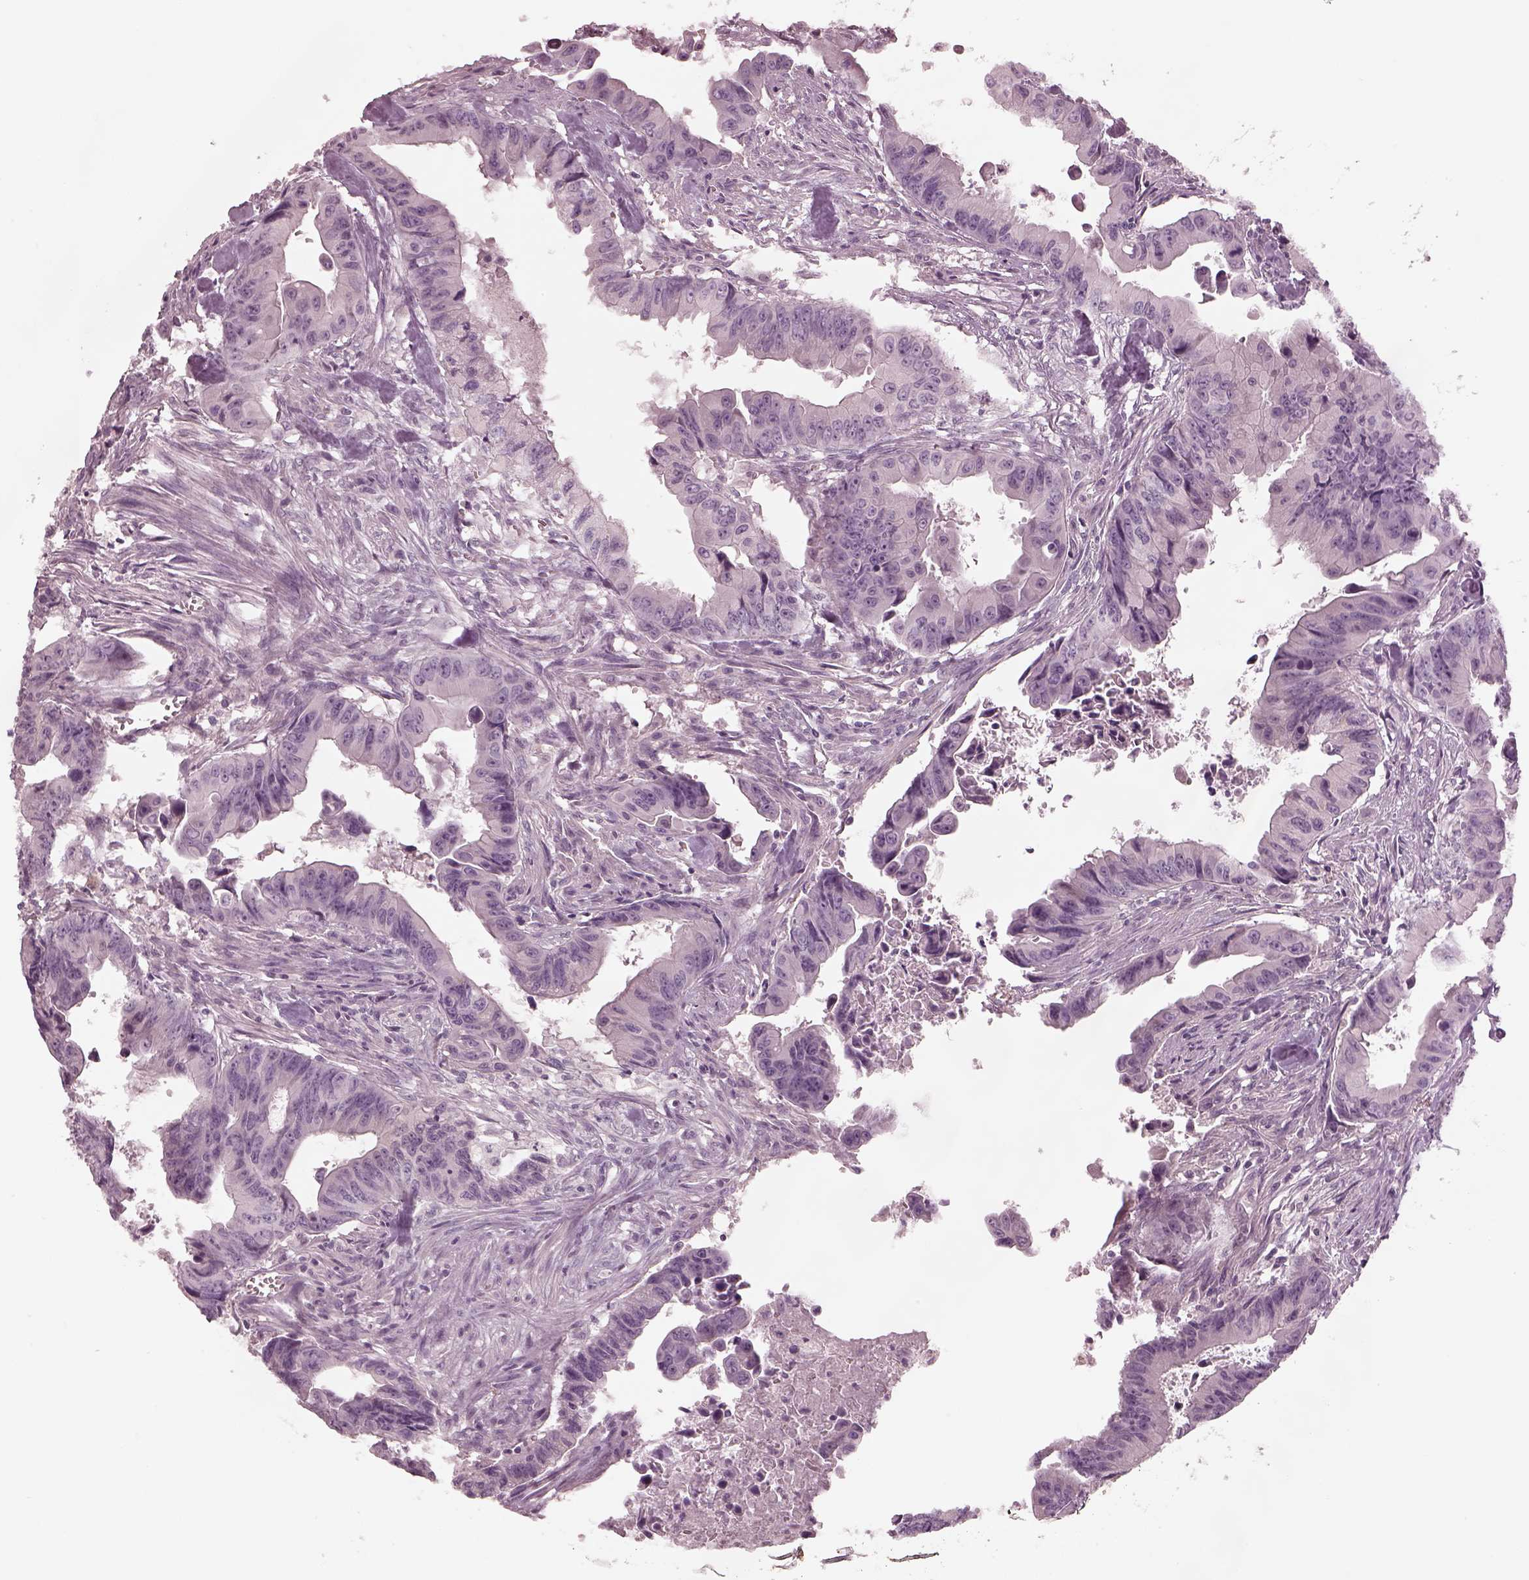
{"staining": {"intensity": "negative", "quantity": "none", "location": "none"}, "tissue": "colorectal cancer", "cell_type": "Tumor cells", "image_type": "cancer", "snomed": [{"axis": "morphology", "description": "Adenocarcinoma, NOS"}, {"axis": "topography", "description": "Colon"}], "caption": "There is no significant staining in tumor cells of colorectal adenocarcinoma.", "gene": "MIA", "patient": {"sex": "female", "age": 87}}